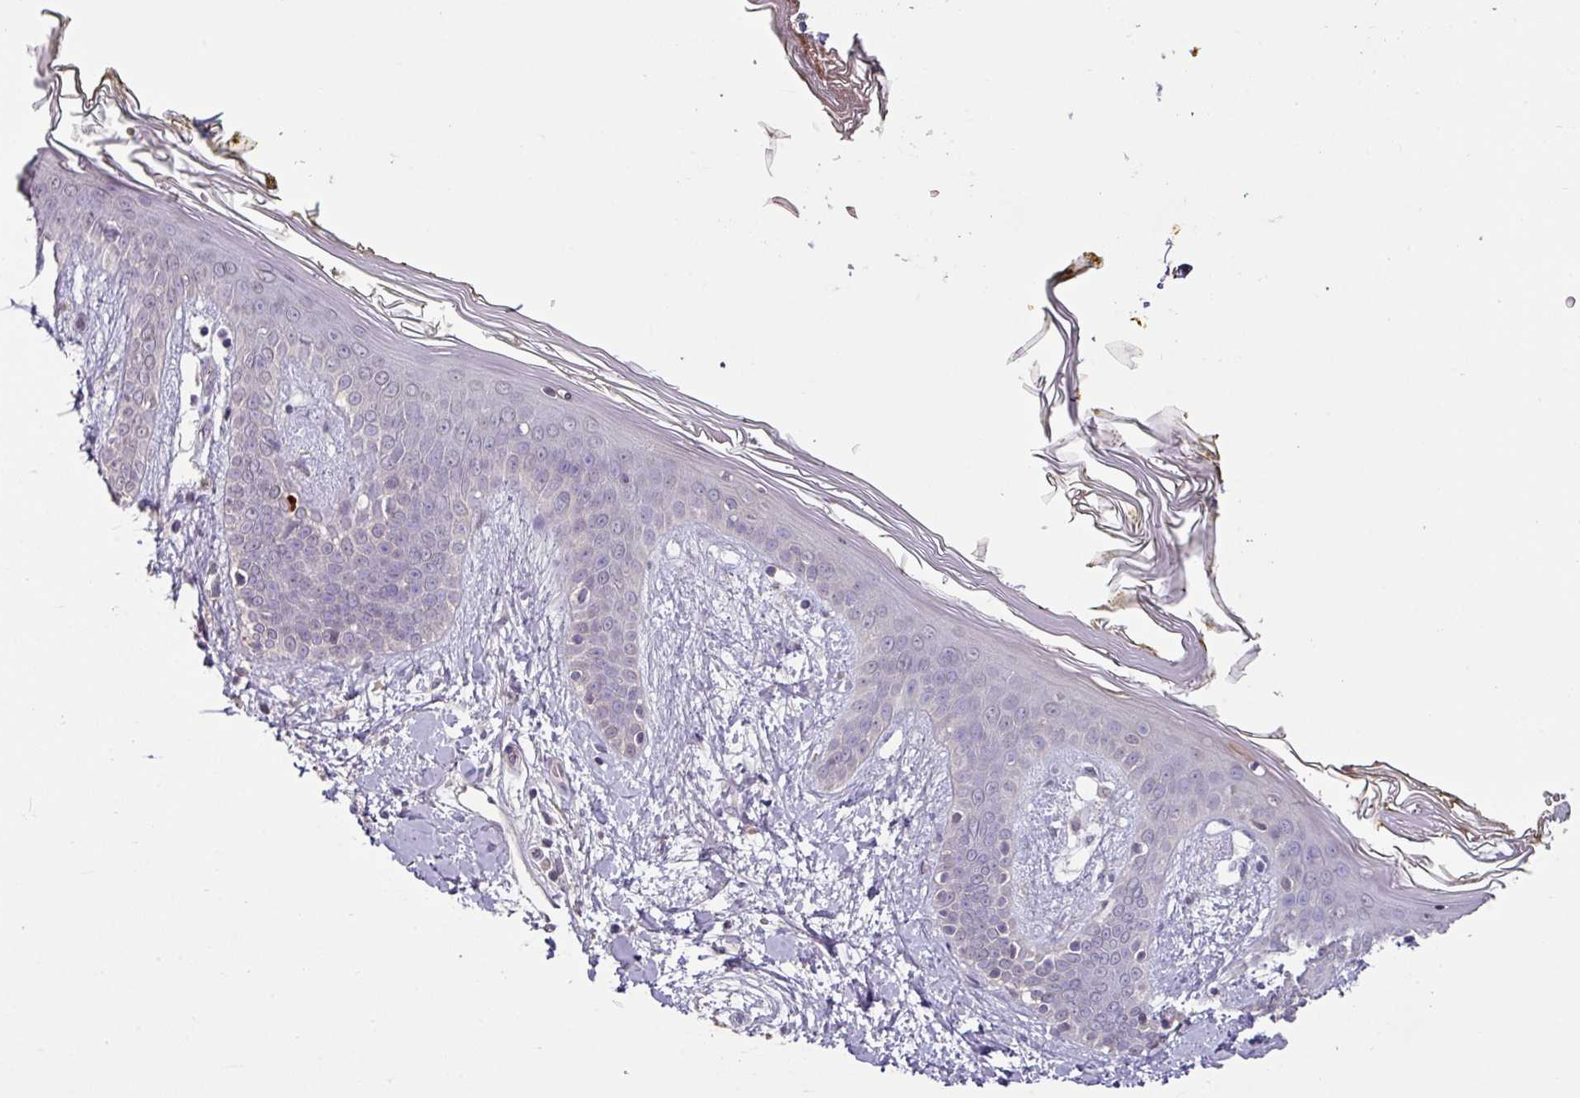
{"staining": {"intensity": "negative", "quantity": "none", "location": "none"}, "tissue": "skin", "cell_type": "Fibroblasts", "image_type": "normal", "snomed": [{"axis": "morphology", "description": "Normal tissue, NOS"}, {"axis": "topography", "description": "Skin"}], "caption": "This is a micrograph of IHC staining of normal skin, which shows no expression in fibroblasts.", "gene": "SLC5A10", "patient": {"sex": "female", "age": 34}}